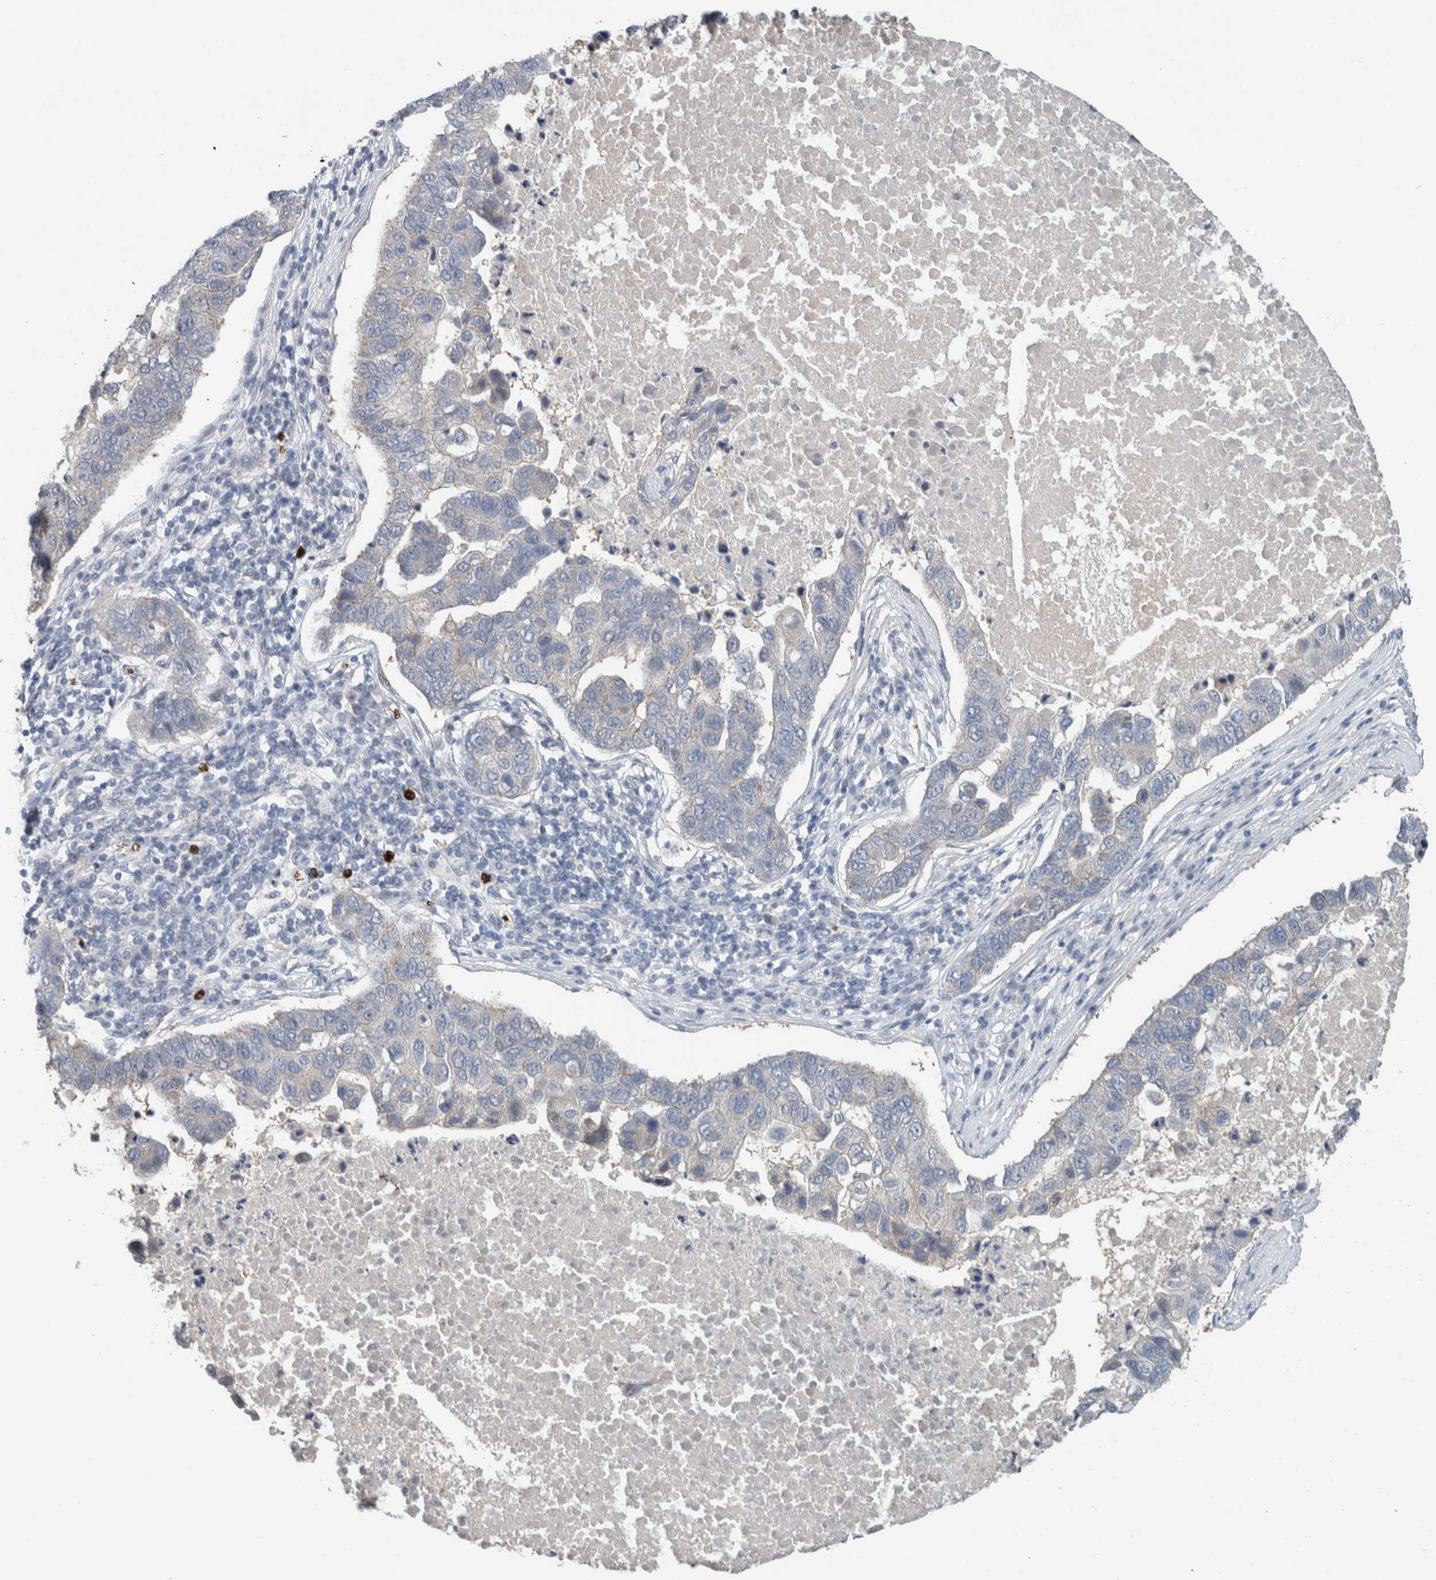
{"staining": {"intensity": "negative", "quantity": "none", "location": "none"}, "tissue": "pancreatic cancer", "cell_type": "Tumor cells", "image_type": "cancer", "snomed": [{"axis": "morphology", "description": "Adenocarcinoma, NOS"}, {"axis": "topography", "description": "Pancreas"}], "caption": "Immunohistochemistry (IHC) photomicrograph of neoplastic tissue: human pancreatic cancer (adenocarcinoma) stained with DAB shows no significant protein staining in tumor cells.", "gene": "CRAT", "patient": {"sex": "female", "age": 61}}